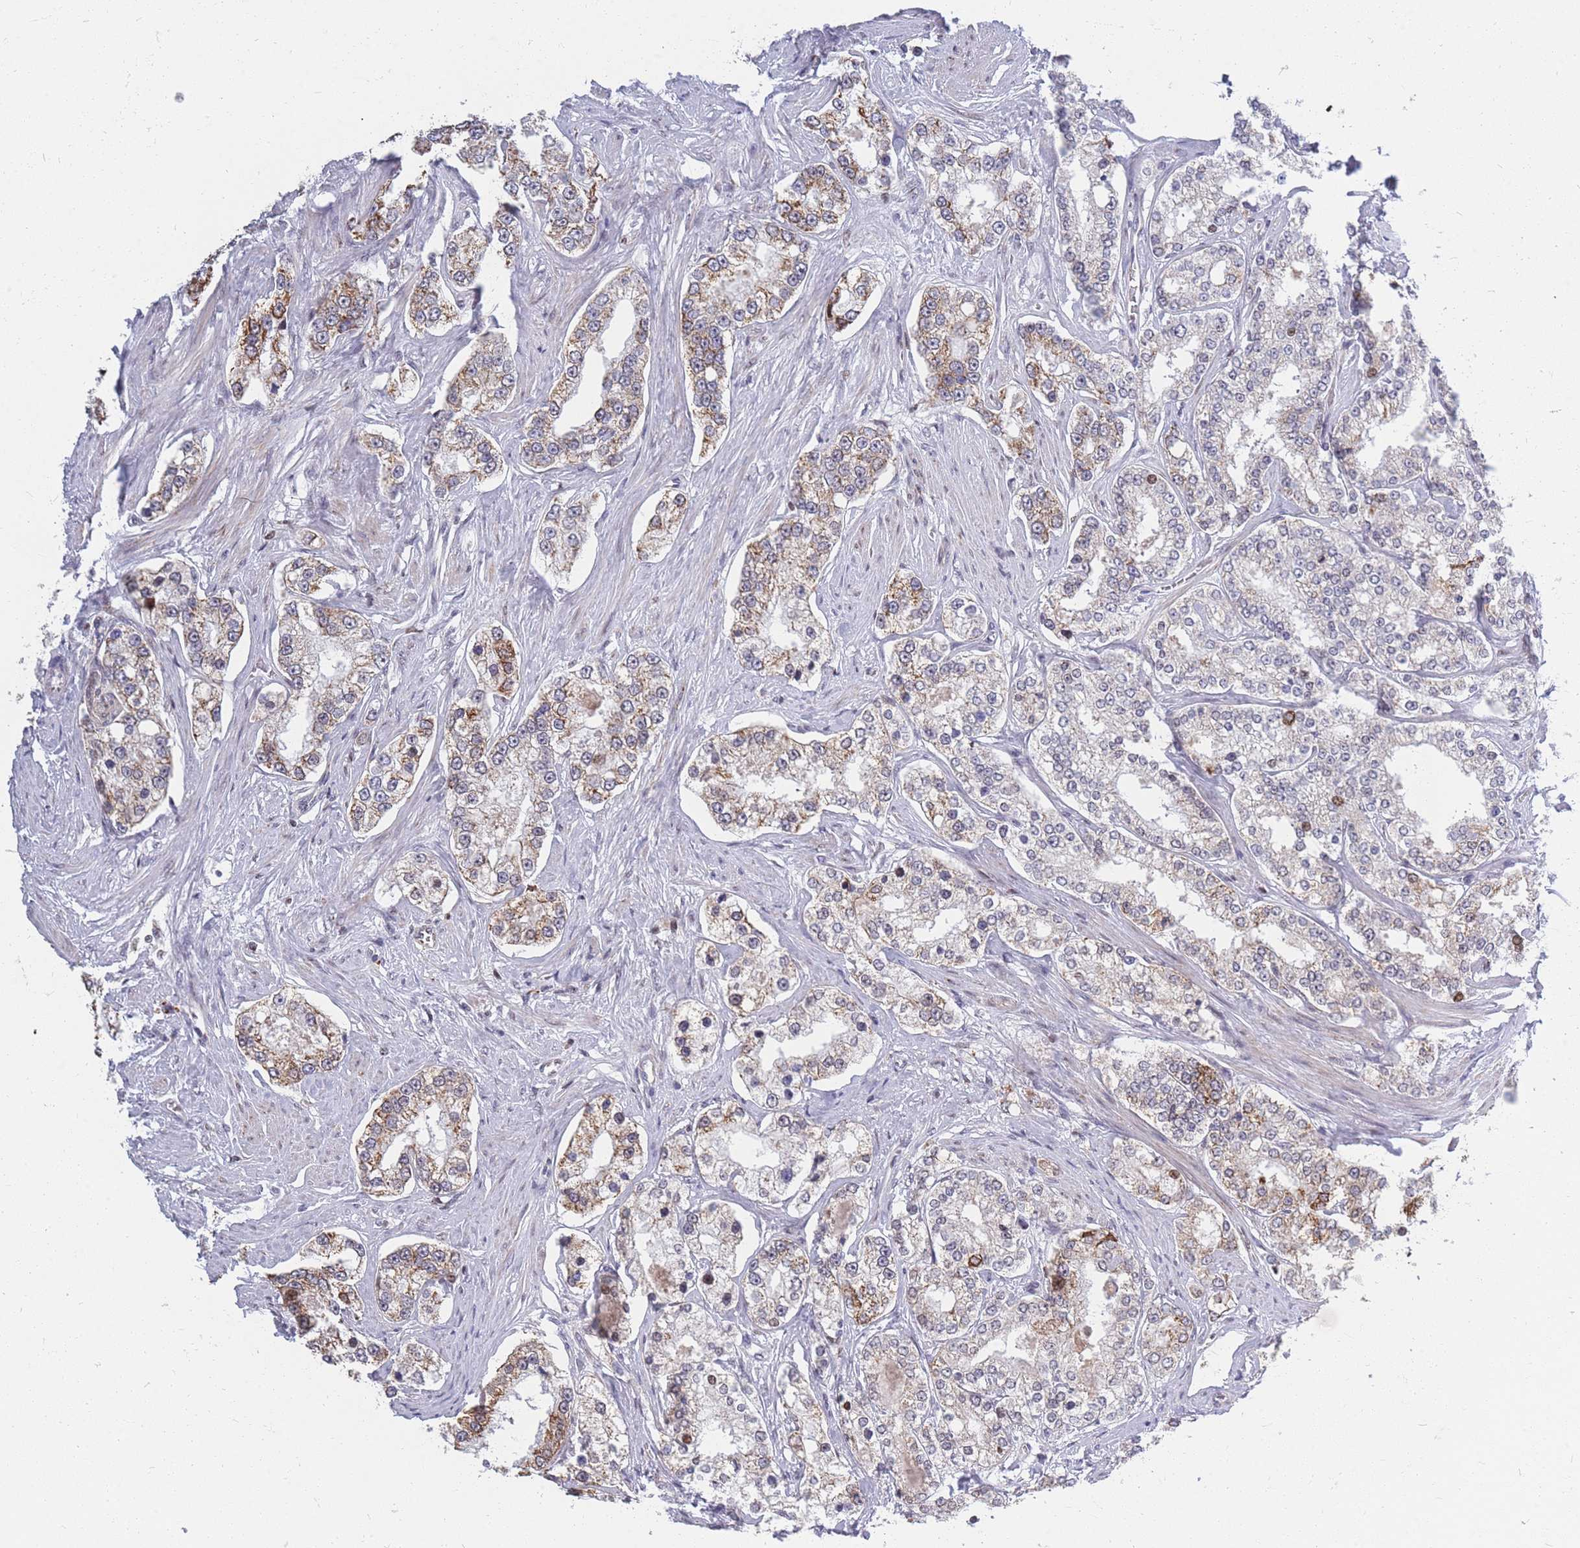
{"staining": {"intensity": "moderate", "quantity": "25%-75%", "location": "cytoplasmic/membranous"}, "tissue": "prostate cancer", "cell_type": "Tumor cells", "image_type": "cancer", "snomed": [{"axis": "morphology", "description": "Normal tissue, NOS"}, {"axis": "morphology", "description": "Adenocarcinoma, High grade"}, {"axis": "topography", "description": "Prostate"}], "caption": "Moderate cytoplasmic/membranous protein staining is seen in approximately 25%-75% of tumor cells in prostate cancer (adenocarcinoma (high-grade)). Nuclei are stained in blue.", "gene": "MOB4", "patient": {"sex": "male", "age": 83}}